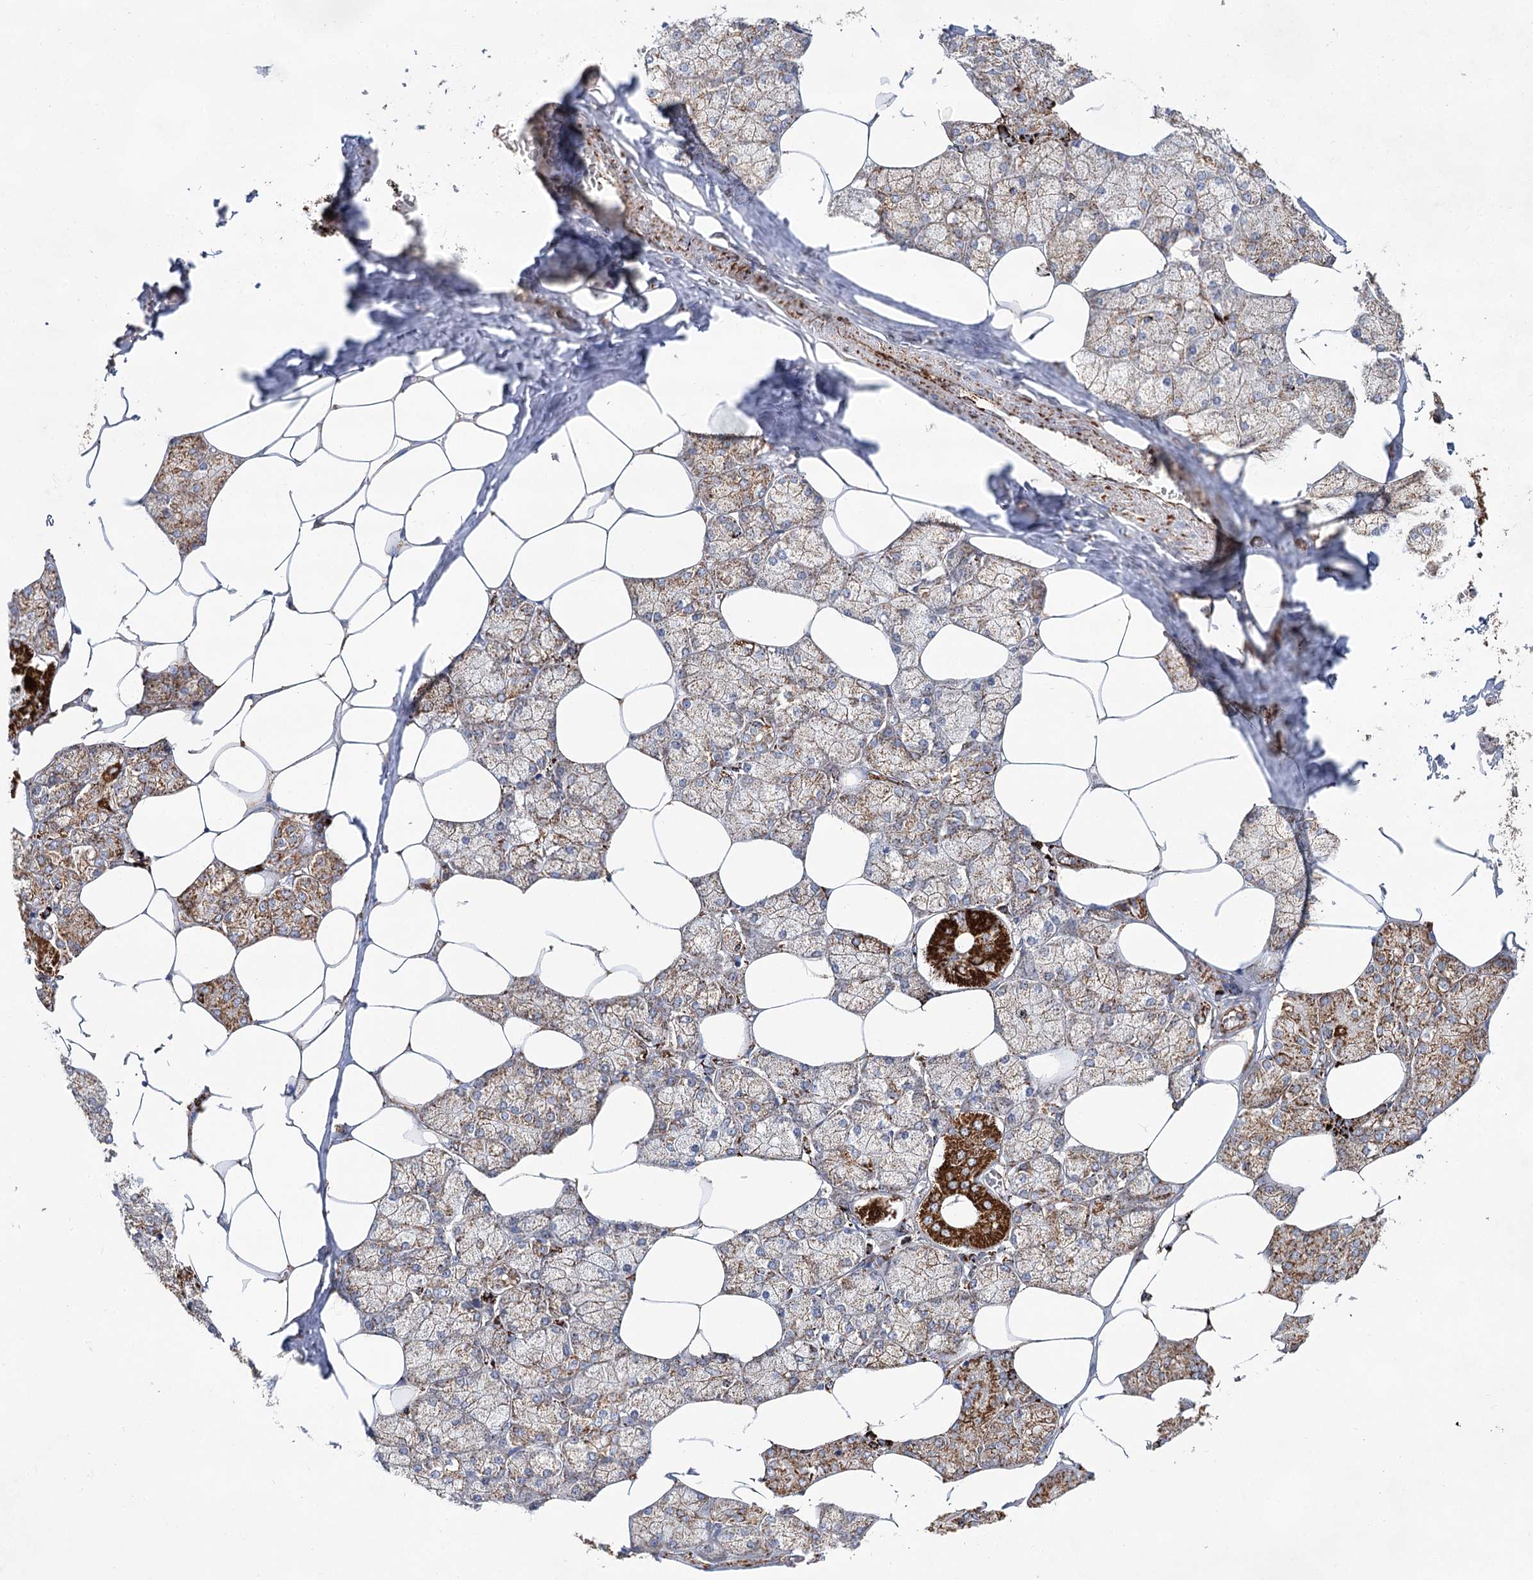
{"staining": {"intensity": "strong", "quantity": "25%-75%", "location": "cytoplasmic/membranous"}, "tissue": "salivary gland", "cell_type": "Glandular cells", "image_type": "normal", "snomed": [{"axis": "morphology", "description": "Normal tissue, NOS"}, {"axis": "topography", "description": "Salivary gland"}], "caption": "Immunohistochemistry of normal salivary gland shows high levels of strong cytoplasmic/membranous expression in approximately 25%-75% of glandular cells.", "gene": "NADK2", "patient": {"sex": "male", "age": 62}}